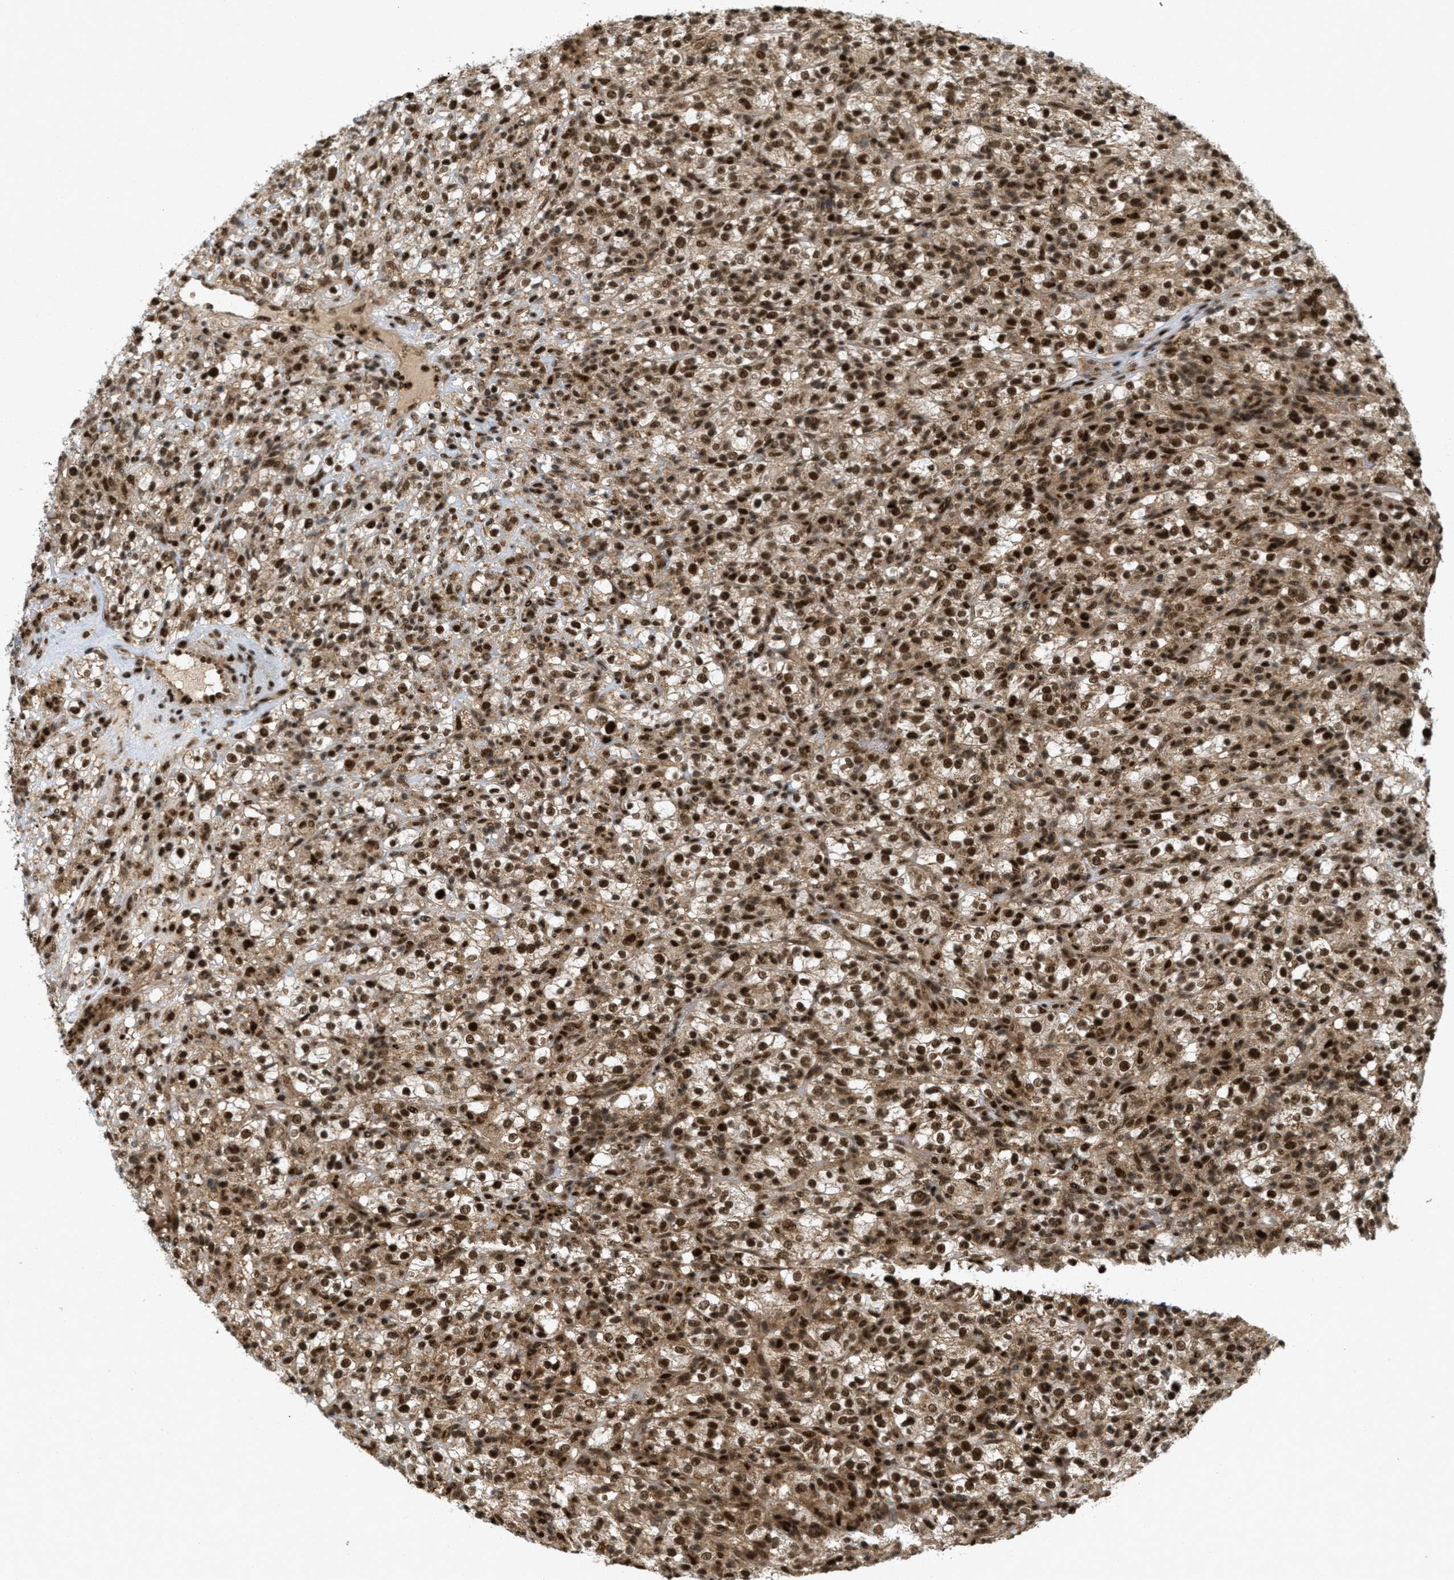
{"staining": {"intensity": "strong", "quantity": ">75%", "location": "cytoplasmic/membranous,nuclear"}, "tissue": "renal cancer", "cell_type": "Tumor cells", "image_type": "cancer", "snomed": [{"axis": "morphology", "description": "Normal tissue, NOS"}, {"axis": "morphology", "description": "Adenocarcinoma, NOS"}, {"axis": "topography", "description": "Kidney"}], "caption": "Immunohistochemistry (IHC) image of adenocarcinoma (renal) stained for a protein (brown), which demonstrates high levels of strong cytoplasmic/membranous and nuclear positivity in approximately >75% of tumor cells.", "gene": "TLK1", "patient": {"sex": "female", "age": 72}}